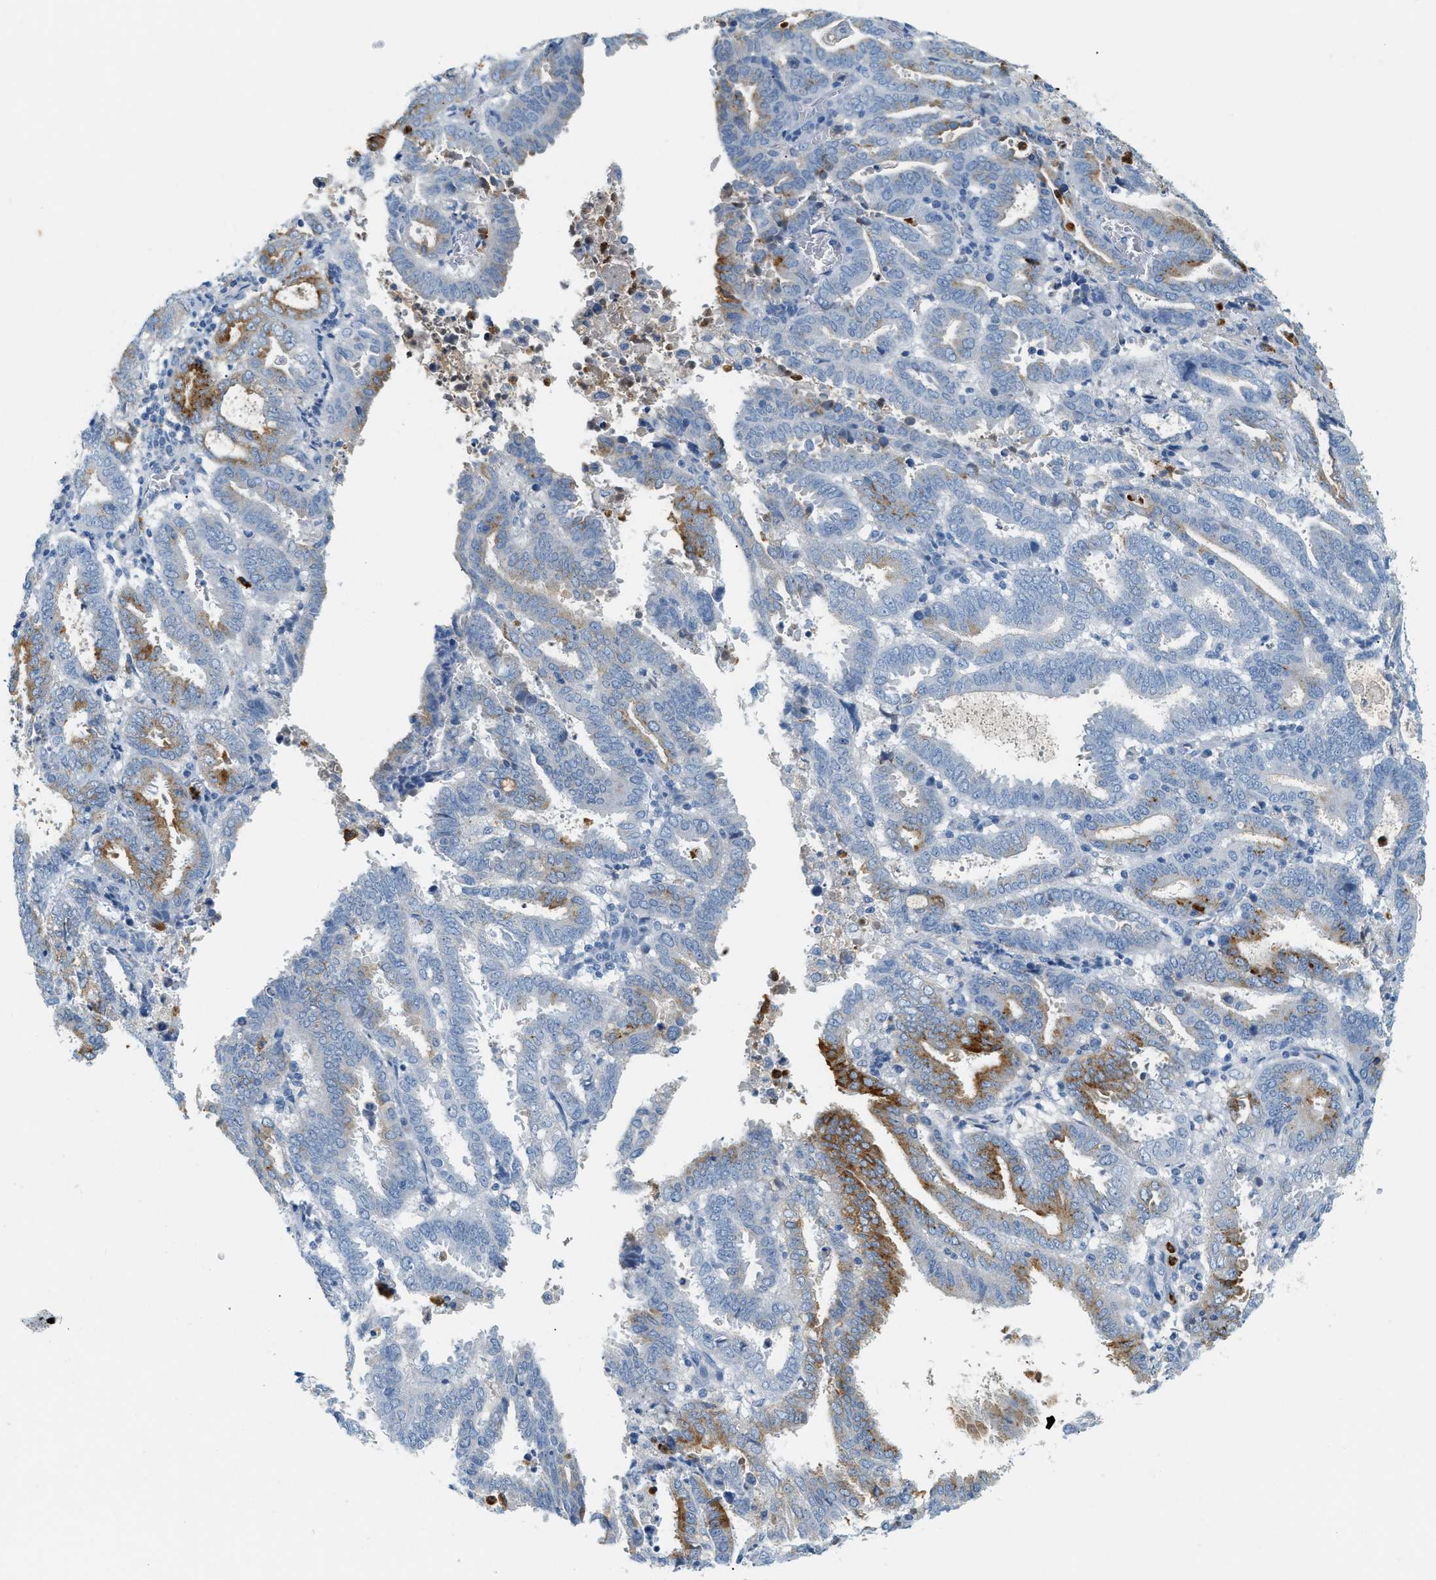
{"staining": {"intensity": "moderate", "quantity": "<25%", "location": "cytoplasmic/membranous"}, "tissue": "endometrial cancer", "cell_type": "Tumor cells", "image_type": "cancer", "snomed": [{"axis": "morphology", "description": "Adenocarcinoma, NOS"}, {"axis": "topography", "description": "Uterus"}], "caption": "About <25% of tumor cells in endometrial cancer (adenocarcinoma) show moderate cytoplasmic/membranous protein staining as visualized by brown immunohistochemical staining.", "gene": "LCN2", "patient": {"sex": "female", "age": 83}}